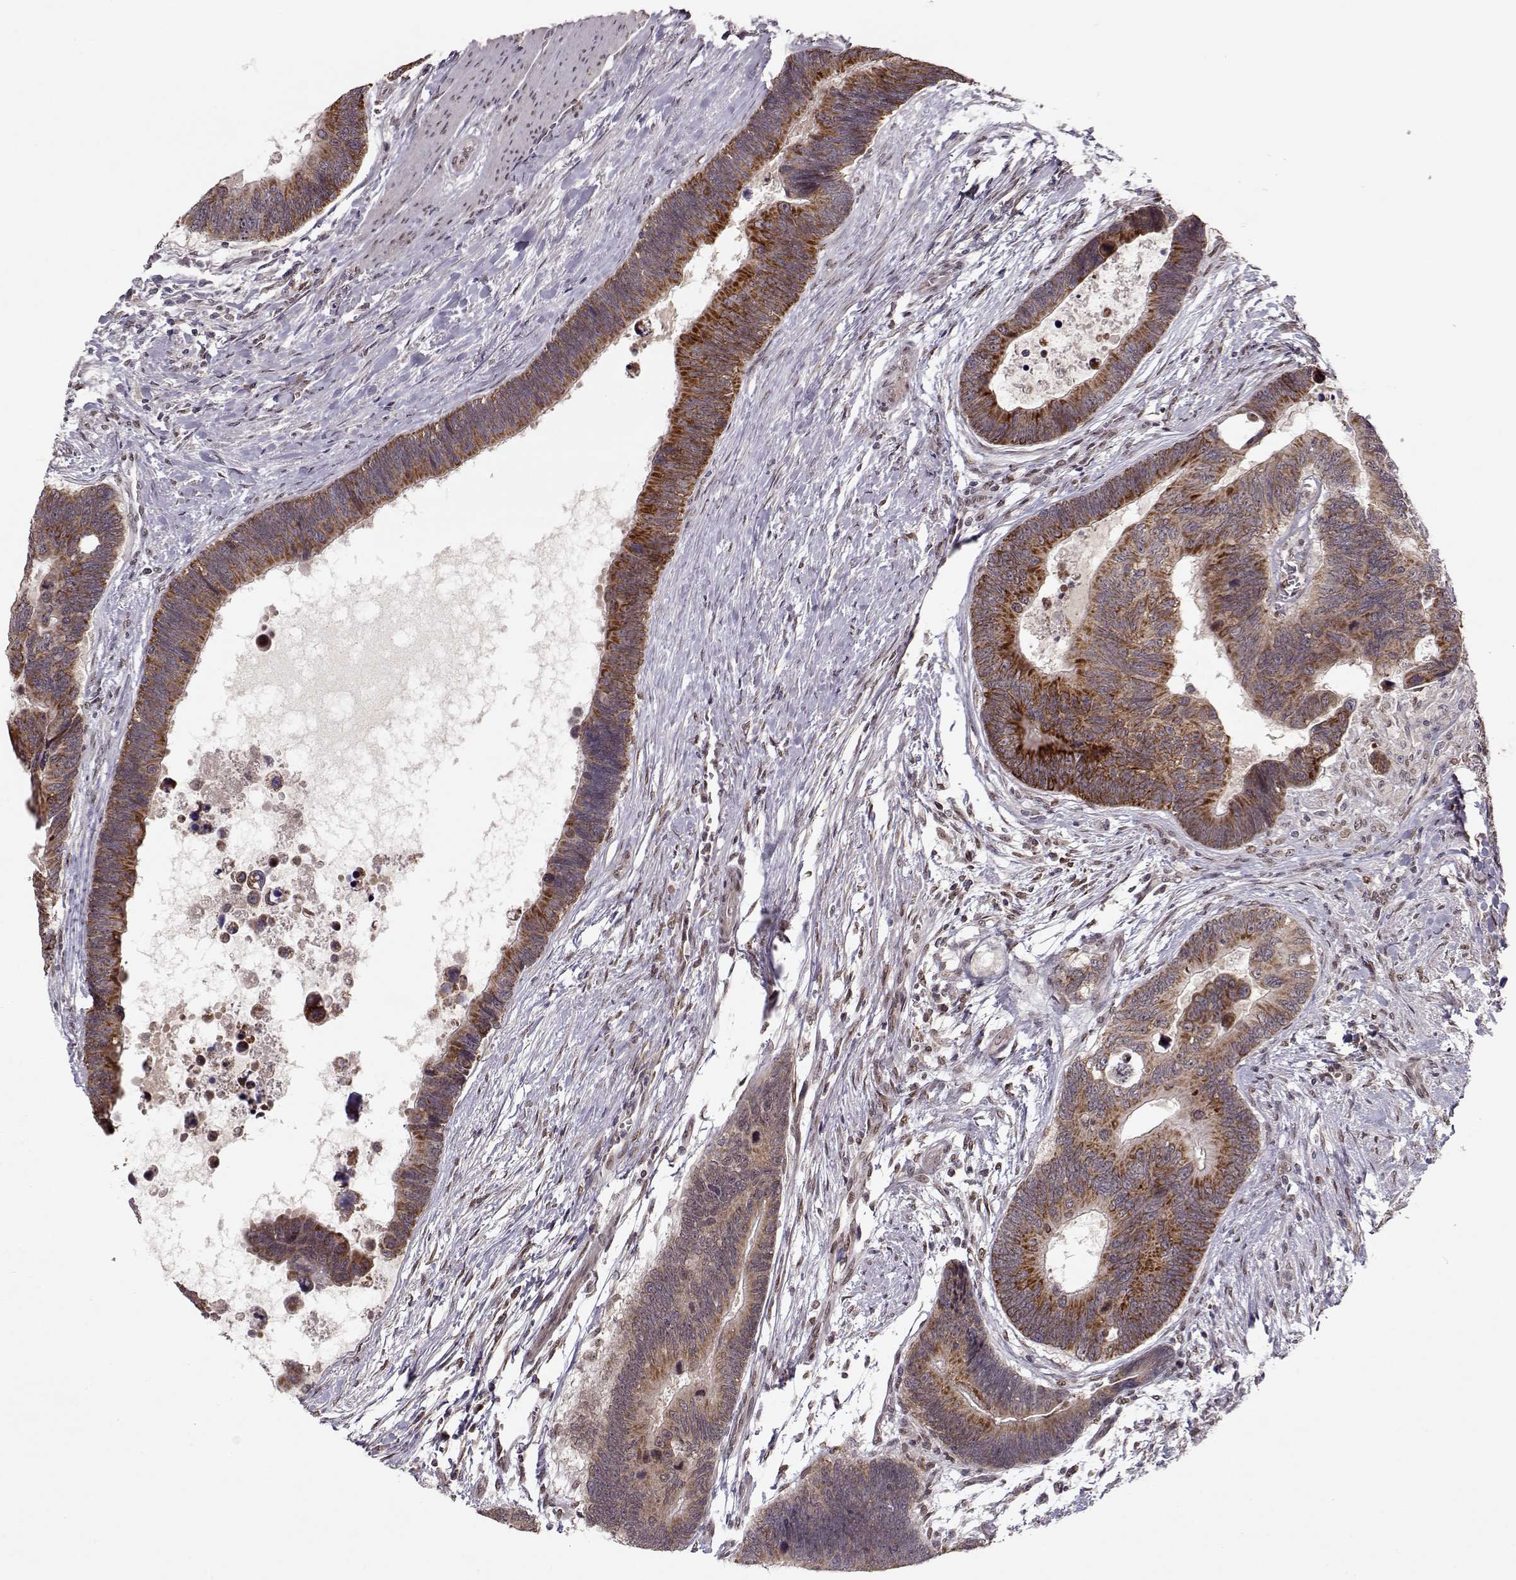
{"staining": {"intensity": "moderate", "quantity": ">75%", "location": "cytoplasmic/membranous"}, "tissue": "colorectal cancer", "cell_type": "Tumor cells", "image_type": "cancer", "snomed": [{"axis": "morphology", "description": "Adenocarcinoma, NOS"}, {"axis": "topography", "description": "Colon"}], "caption": "The image exhibits staining of colorectal adenocarcinoma, revealing moderate cytoplasmic/membranous protein positivity (brown color) within tumor cells. (Brightfield microscopy of DAB IHC at high magnification).", "gene": "RAI1", "patient": {"sex": "female", "age": 77}}